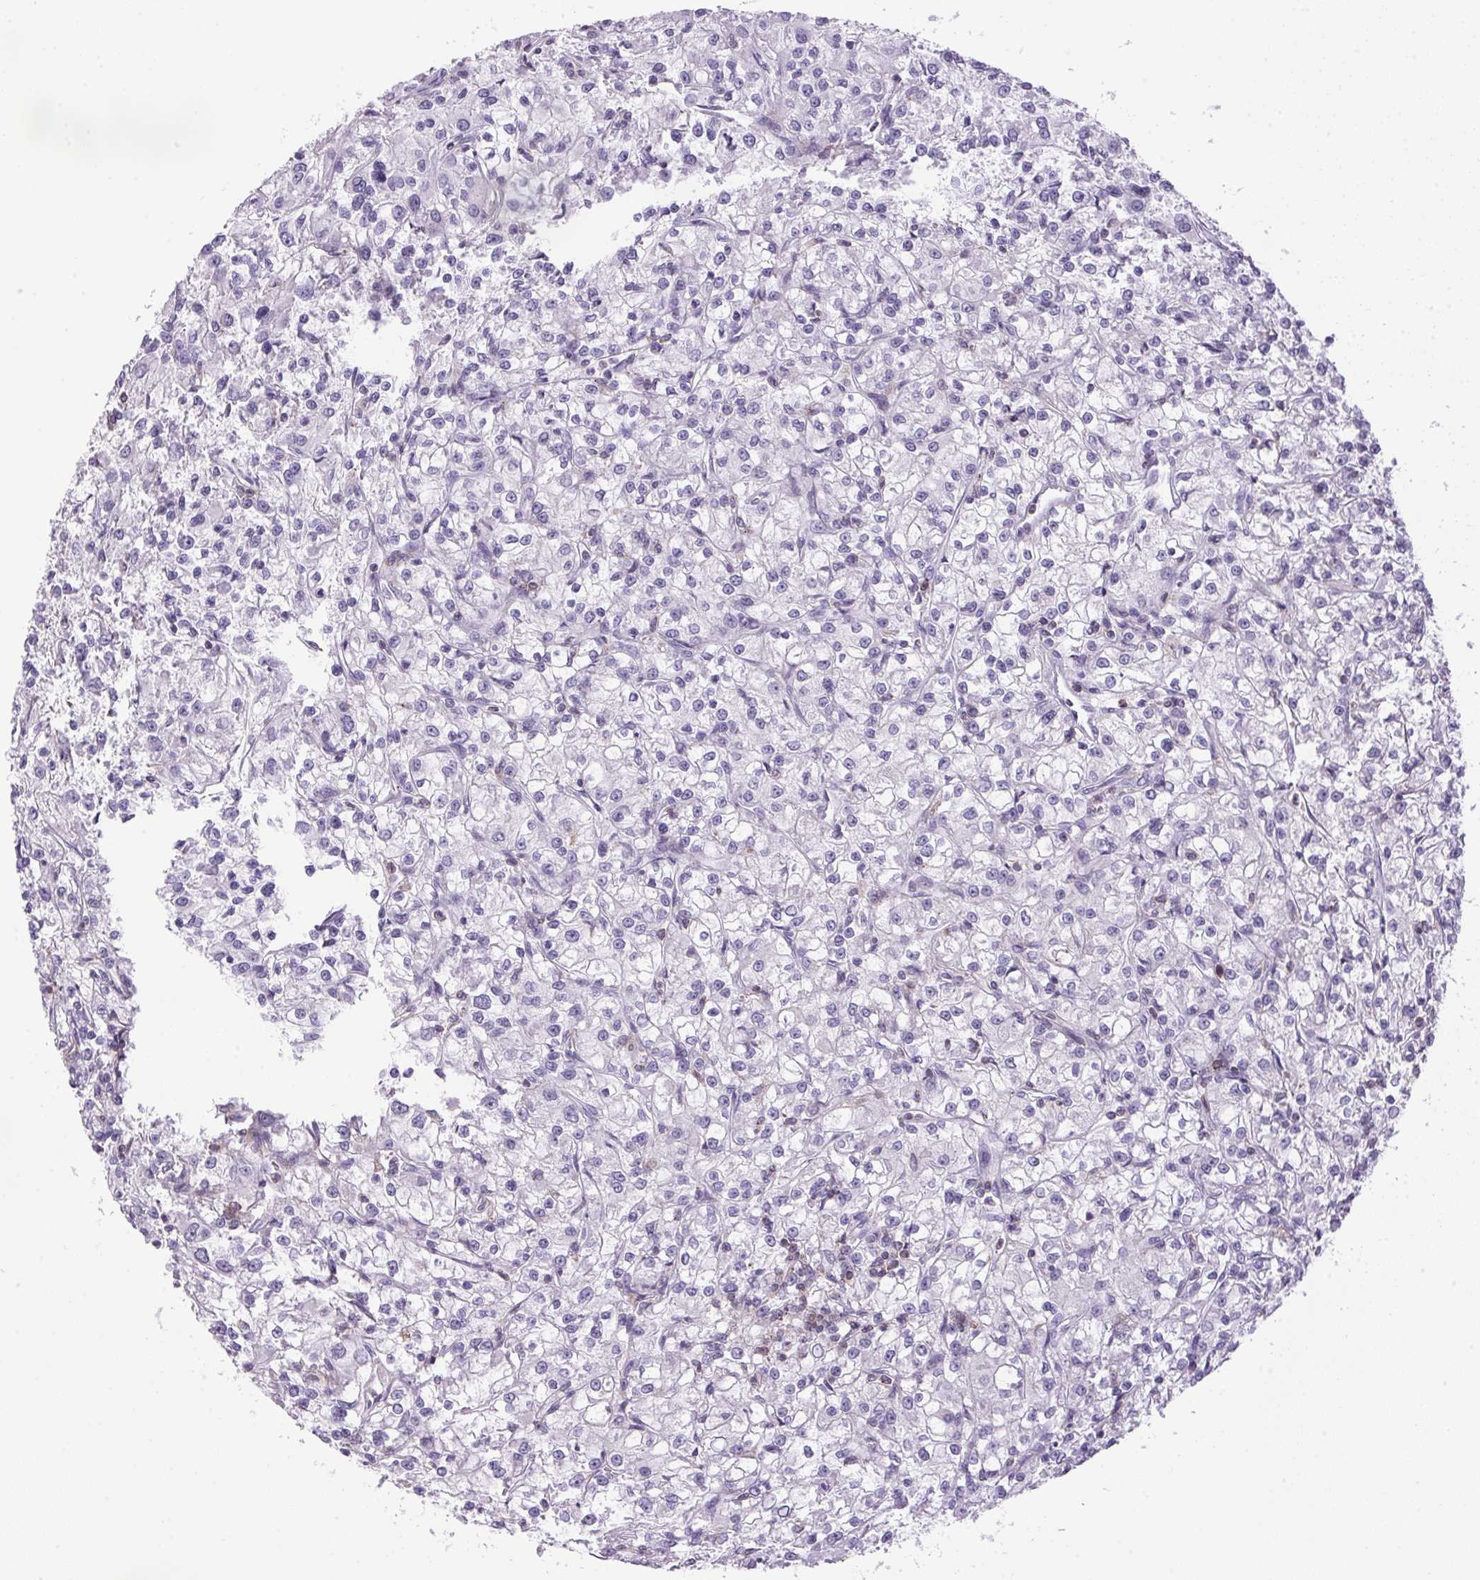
{"staining": {"intensity": "negative", "quantity": "none", "location": "none"}, "tissue": "renal cancer", "cell_type": "Tumor cells", "image_type": "cancer", "snomed": [{"axis": "morphology", "description": "Adenocarcinoma, NOS"}, {"axis": "topography", "description": "Kidney"}], "caption": "Immunohistochemical staining of renal adenocarcinoma reveals no significant staining in tumor cells.", "gene": "S100A2", "patient": {"sex": "female", "age": 59}}